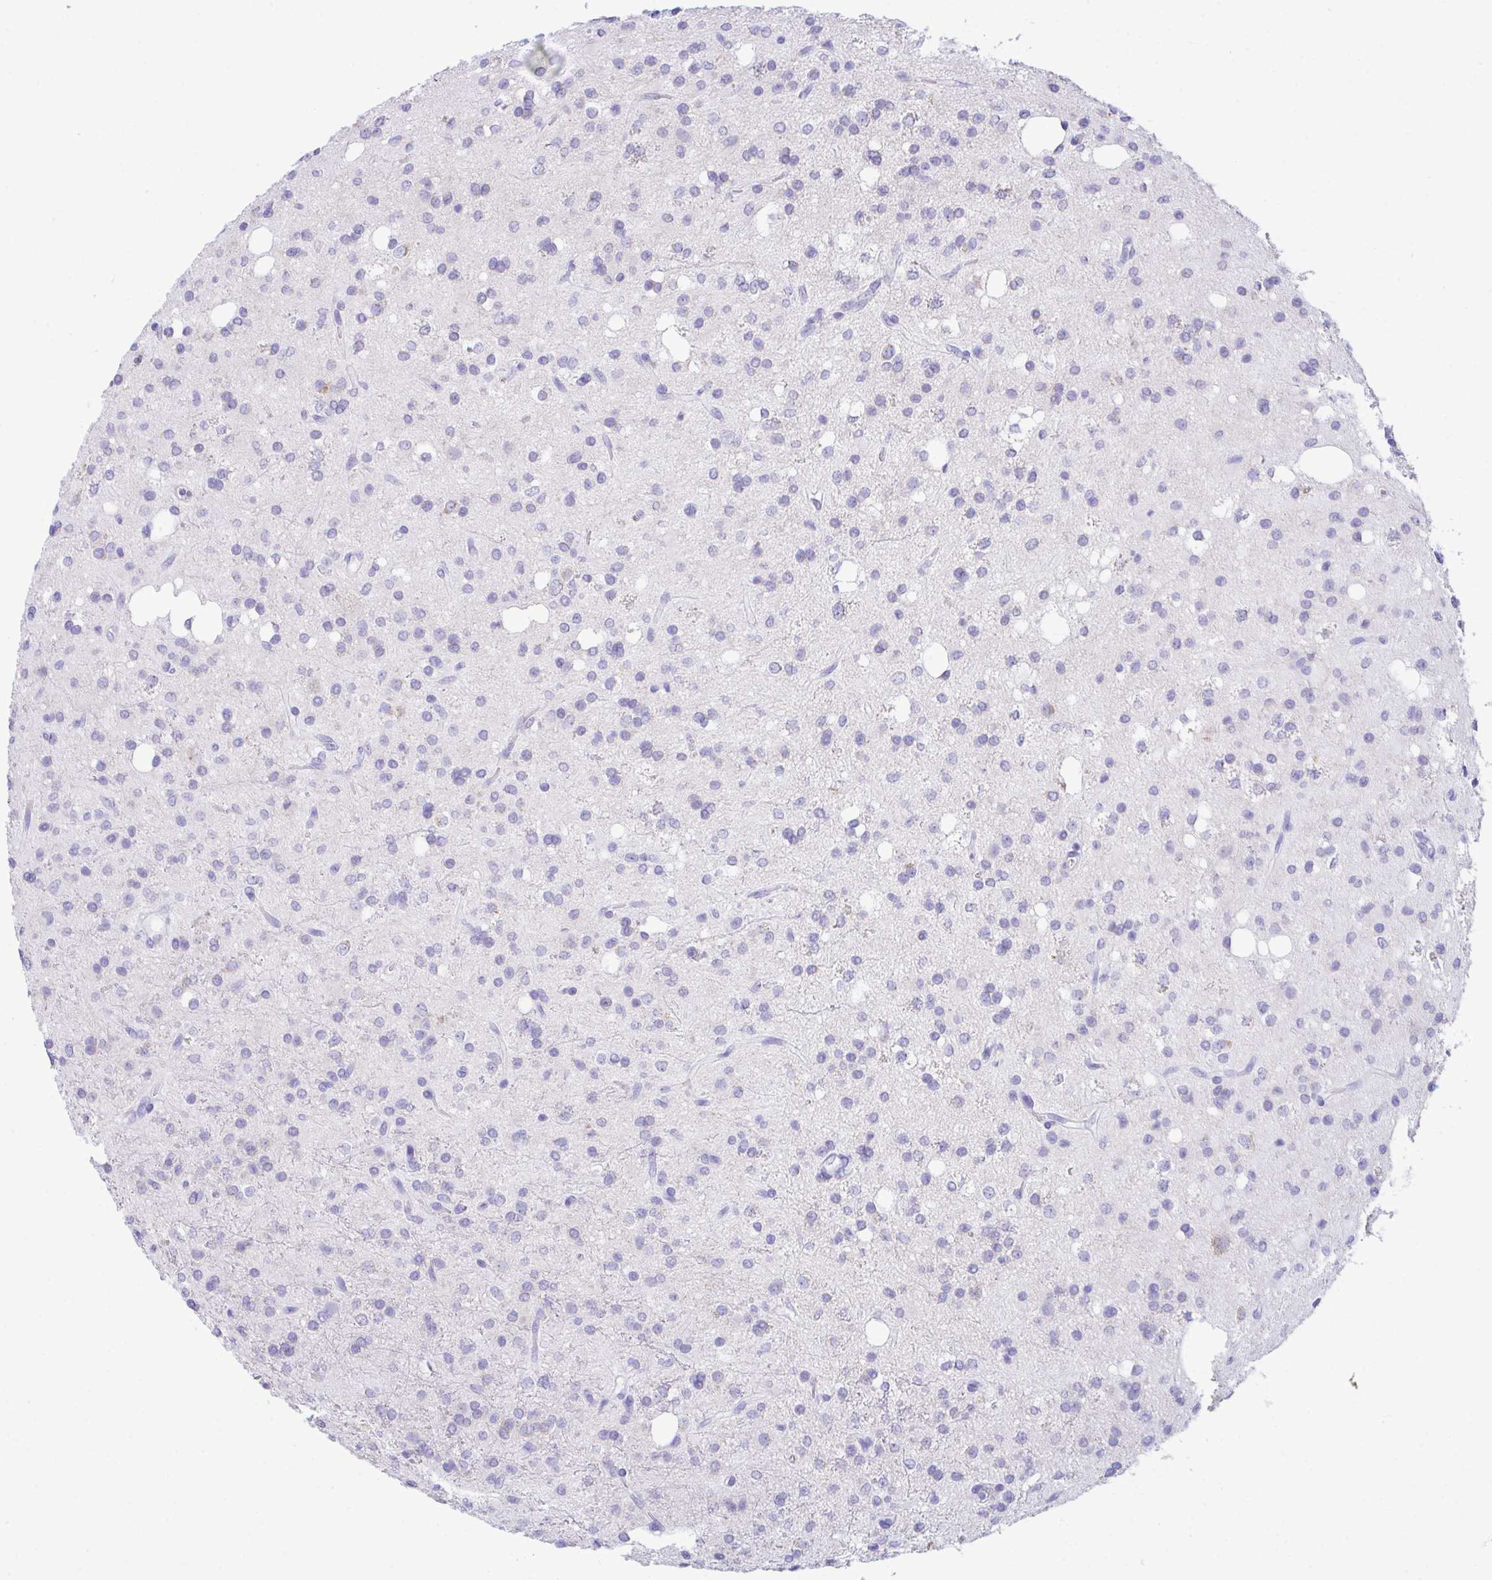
{"staining": {"intensity": "negative", "quantity": "none", "location": "none"}, "tissue": "glioma", "cell_type": "Tumor cells", "image_type": "cancer", "snomed": [{"axis": "morphology", "description": "Glioma, malignant, Low grade"}, {"axis": "topography", "description": "Brain"}], "caption": "Tumor cells show no significant expression in glioma.", "gene": "NLRP8", "patient": {"sex": "female", "age": 33}}